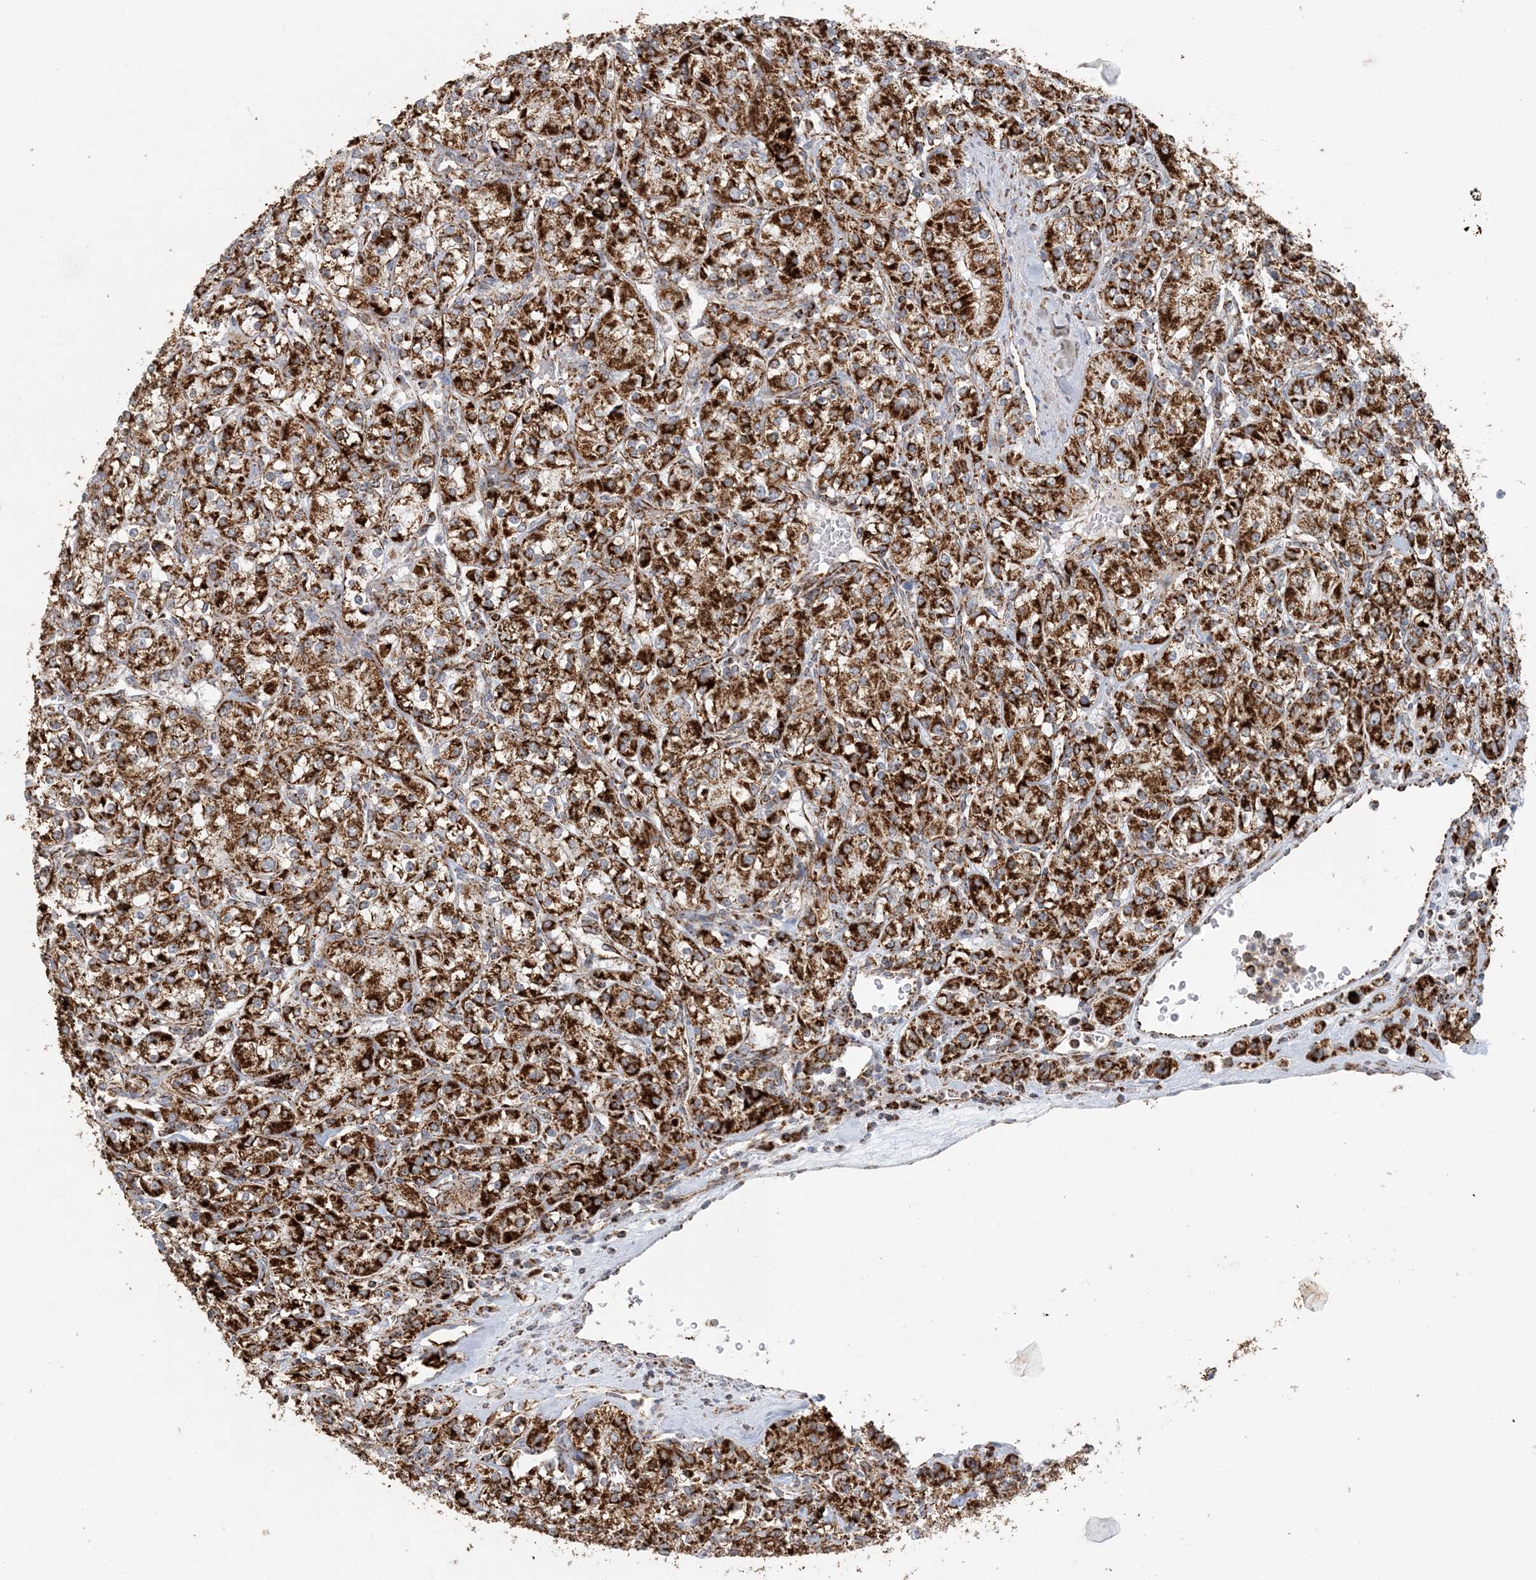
{"staining": {"intensity": "strong", "quantity": ">75%", "location": "cytoplasmic/membranous"}, "tissue": "renal cancer", "cell_type": "Tumor cells", "image_type": "cancer", "snomed": [{"axis": "morphology", "description": "Adenocarcinoma, NOS"}, {"axis": "topography", "description": "Kidney"}], "caption": "A high-resolution image shows immunohistochemistry staining of renal cancer (adenocarcinoma), which shows strong cytoplasmic/membranous expression in approximately >75% of tumor cells. (brown staining indicates protein expression, while blue staining denotes nuclei).", "gene": "MAN1A1", "patient": {"sex": "male", "age": 77}}